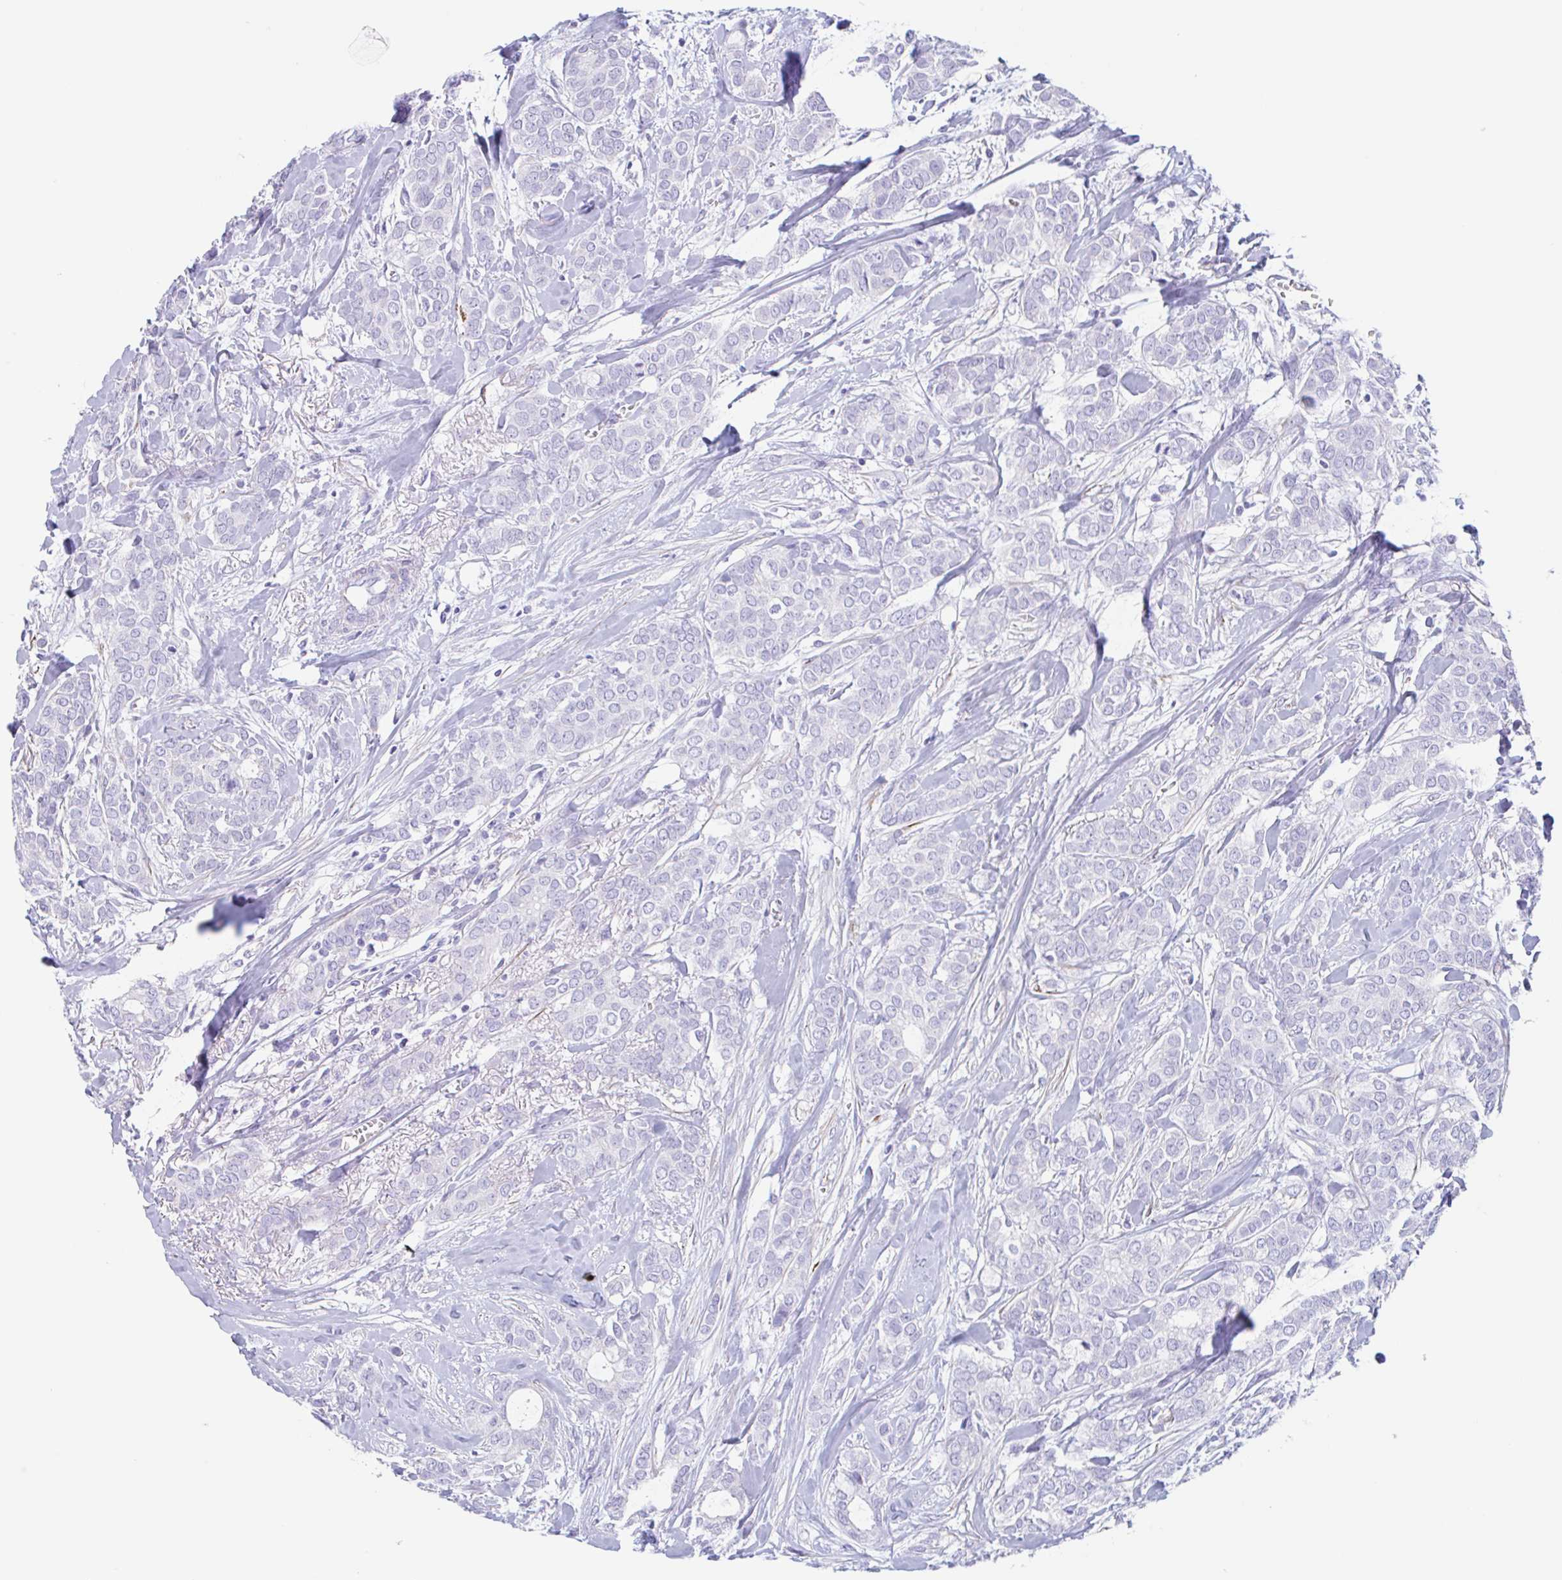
{"staining": {"intensity": "negative", "quantity": "none", "location": "none"}, "tissue": "breast cancer", "cell_type": "Tumor cells", "image_type": "cancer", "snomed": [{"axis": "morphology", "description": "Duct carcinoma"}, {"axis": "topography", "description": "Breast"}], "caption": "An immunohistochemistry (IHC) histopathology image of breast cancer (invasive ductal carcinoma) is shown. There is no staining in tumor cells of breast cancer (invasive ductal carcinoma). (DAB immunohistochemistry with hematoxylin counter stain).", "gene": "TAS2R41", "patient": {"sex": "female", "age": 84}}